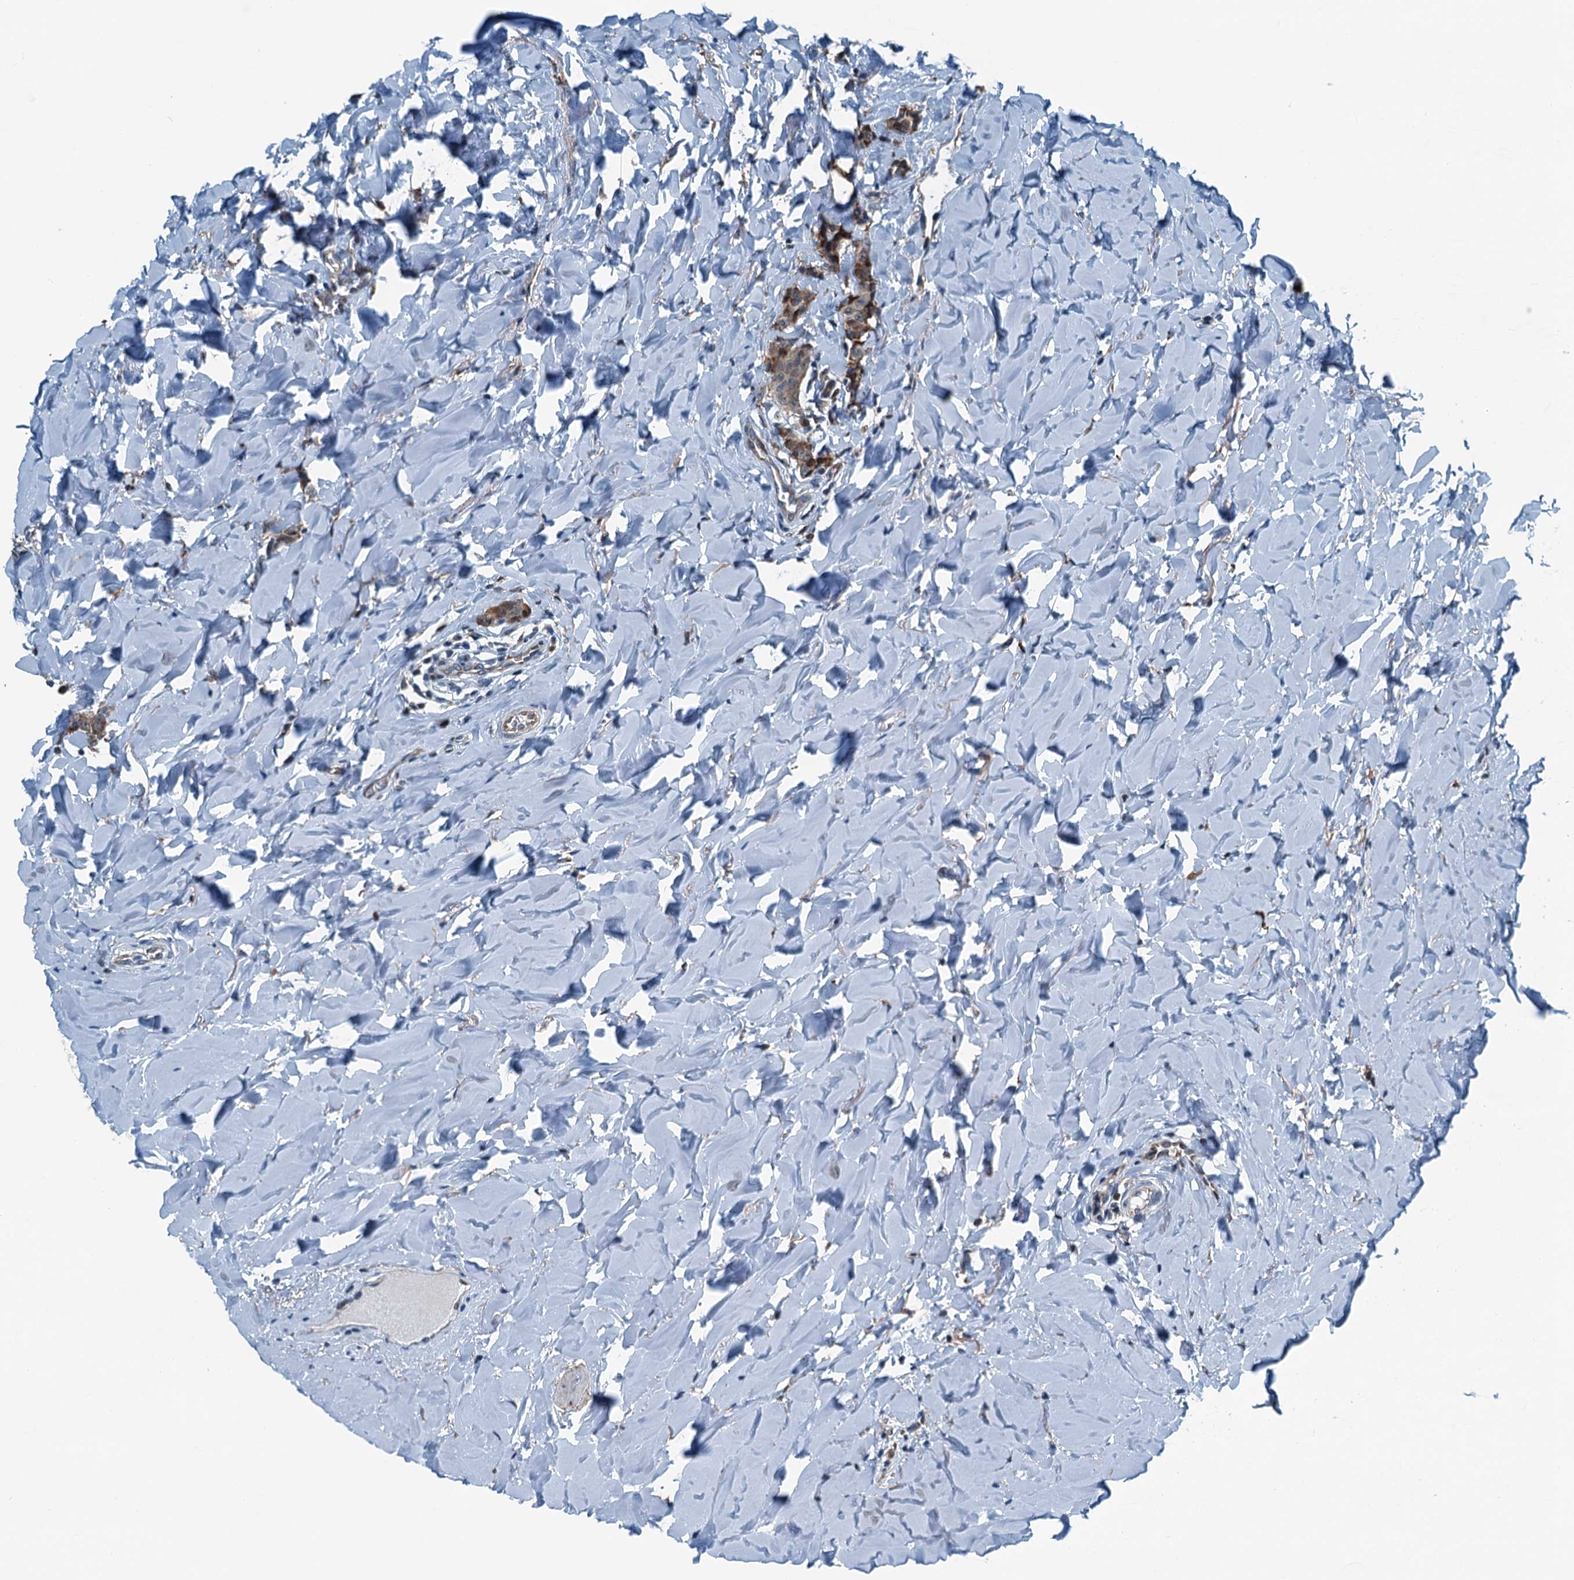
{"staining": {"intensity": "moderate", "quantity": ">75%", "location": "cytoplasmic/membranous"}, "tissue": "breast cancer", "cell_type": "Tumor cells", "image_type": "cancer", "snomed": [{"axis": "morphology", "description": "Duct carcinoma"}, {"axis": "topography", "description": "Breast"}], "caption": "Immunohistochemistry micrograph of breast cancer stained for a protein (brown), which exhibits medium levels of moderate cytoplasmic/membranous positivity in approximately >75% of tumor cells.", "gene": "TAMALIN", "patient": {"sex": "female", "age": 40}}